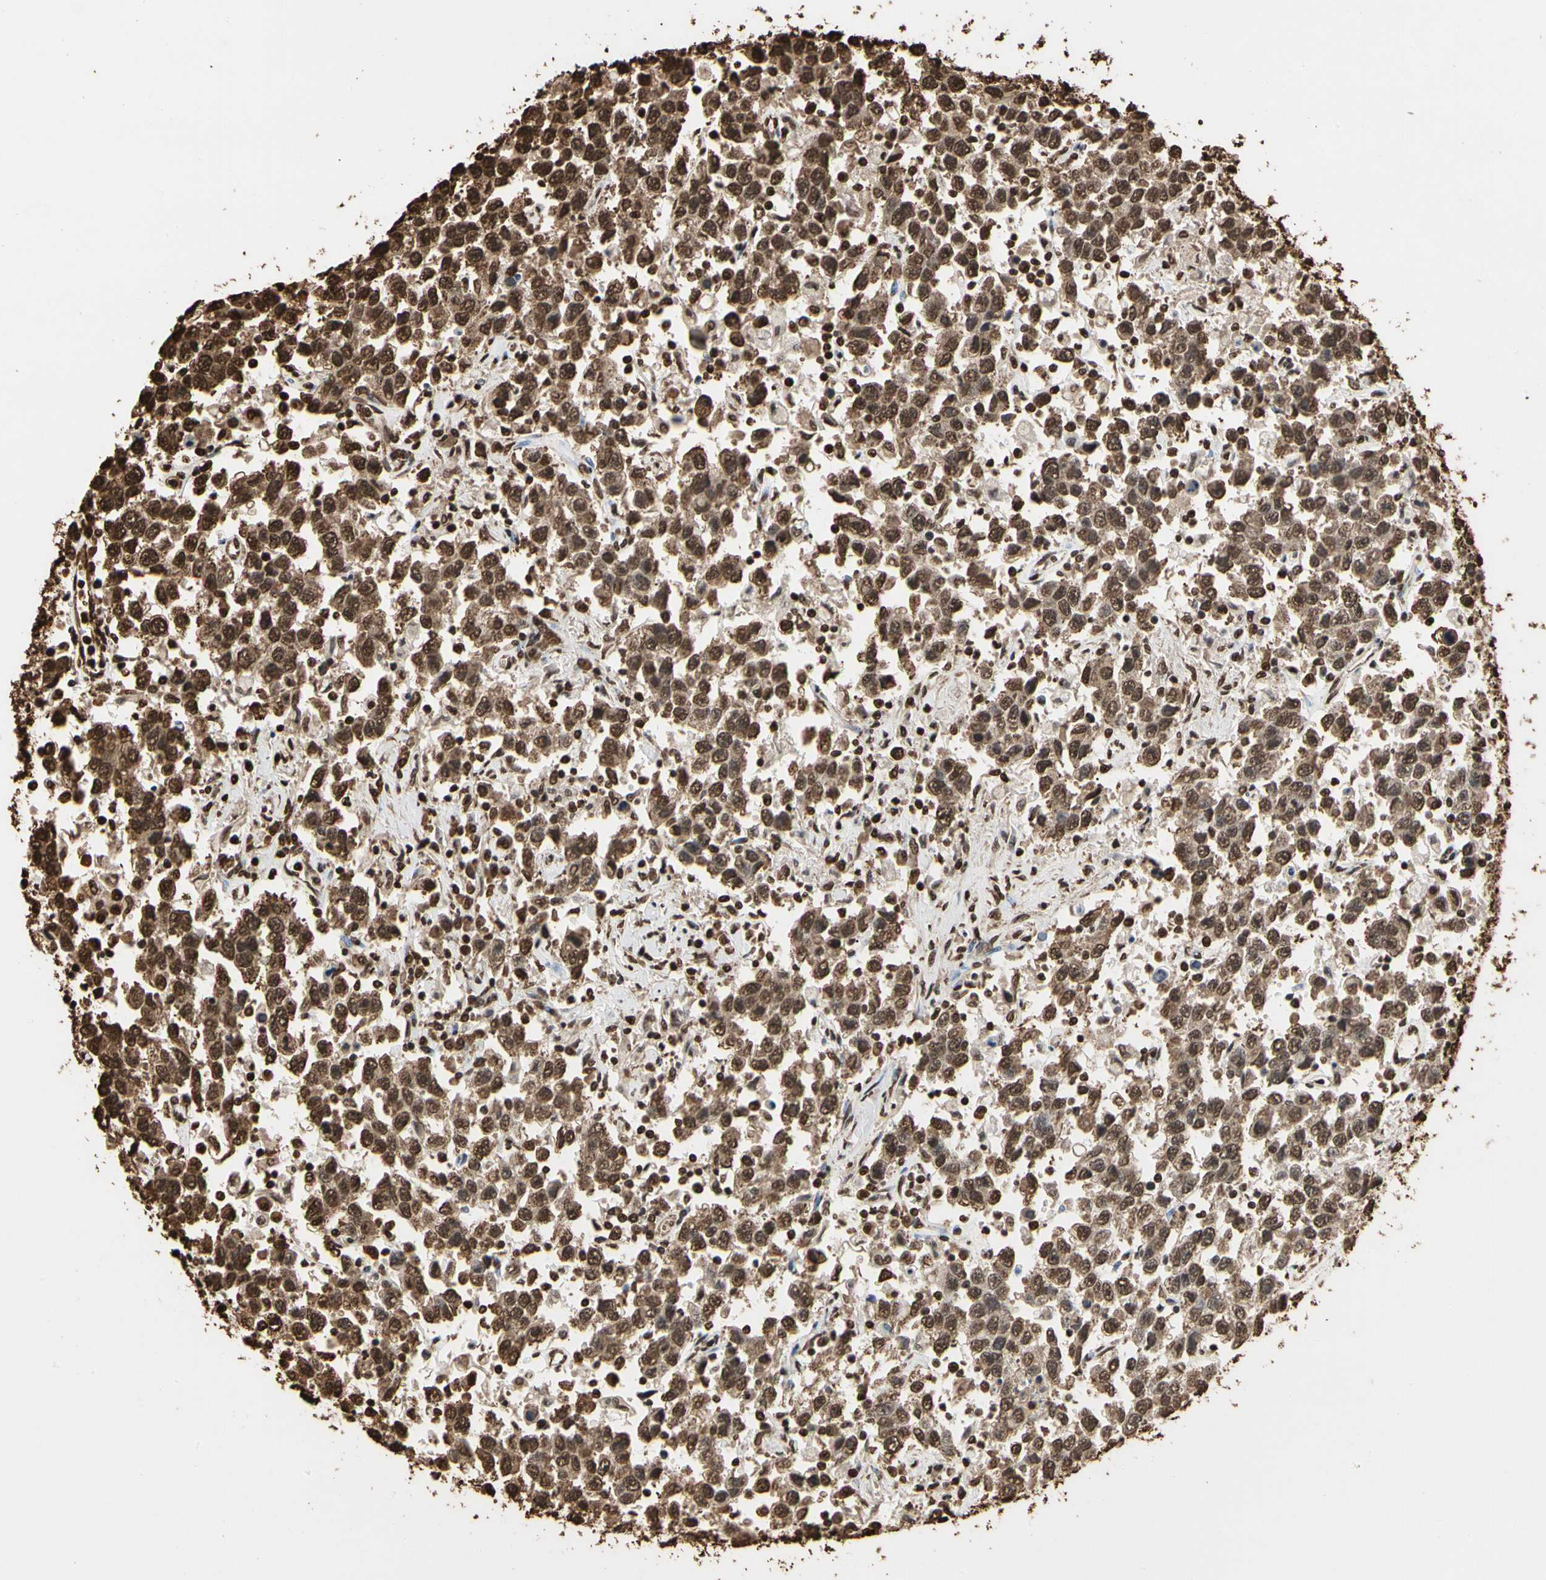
{"staining": {"intensity": "strong", "quantity": ">75%", "location": "cytoplasmic/membranous,nuclear"}, "tissue": "testis cancer", "cell_type": "Tumor cells", "image_type": "cancer", "snomed": [{"axis": "morphology", "description": "Seminoma, NOS"}, {"axis": "topography", "description": "Testis"}], "caption": "This image displays immunohistochemistry staining of human testis cancer (seminoma), with high strong cytoplasmic/membranous and nuclear staining in about >75% of tumor cells.", "gene": "HNRNPK", "patient": {"sex": "male", "age": 41}}